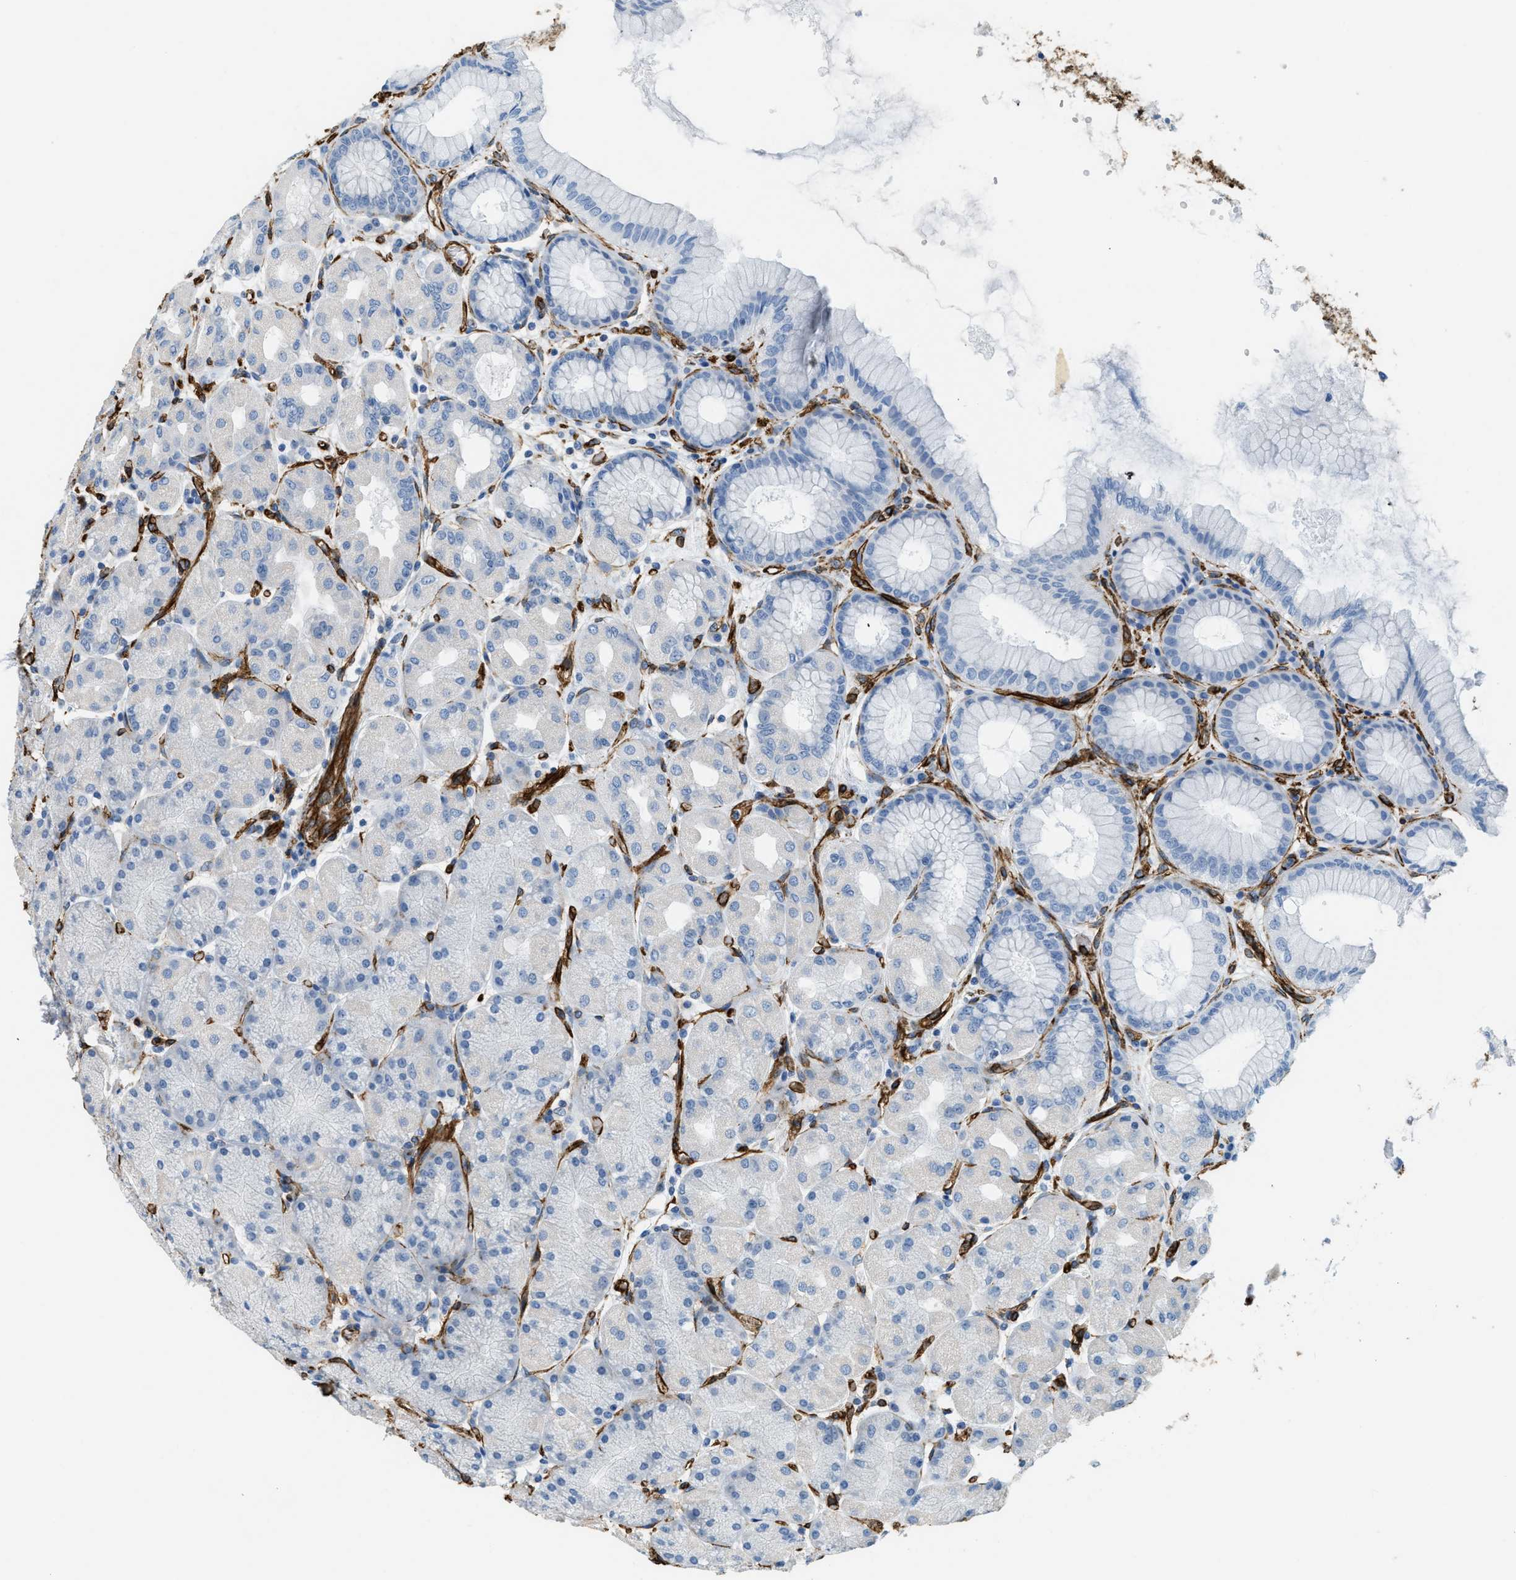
{"staining": {"intensity": "negative", "quantity": "none", "location": "none"}, "tissue": "stomach", "cell_type": "Glandular cells", "image_type": "normal", "snomed": [{"axis": "morphology", "description": "Normal tissue, NOS"}, {"axis": "topography", "description": "Stomach, upper"}], "caption": "A high-resolution image shows immunohistochemistry (IHC) staining of normal stomach, which reveals no significant expression in glandular cells. The staining was performed using DAB (3,3'-diaminobenzidine) to visualize the protein expression in brown, while the nuclei were stained in blue with hematoxylin (Magnification: 20x).", "gene": "TMEM43", "patient": {"sex": "female", "age": 56}}